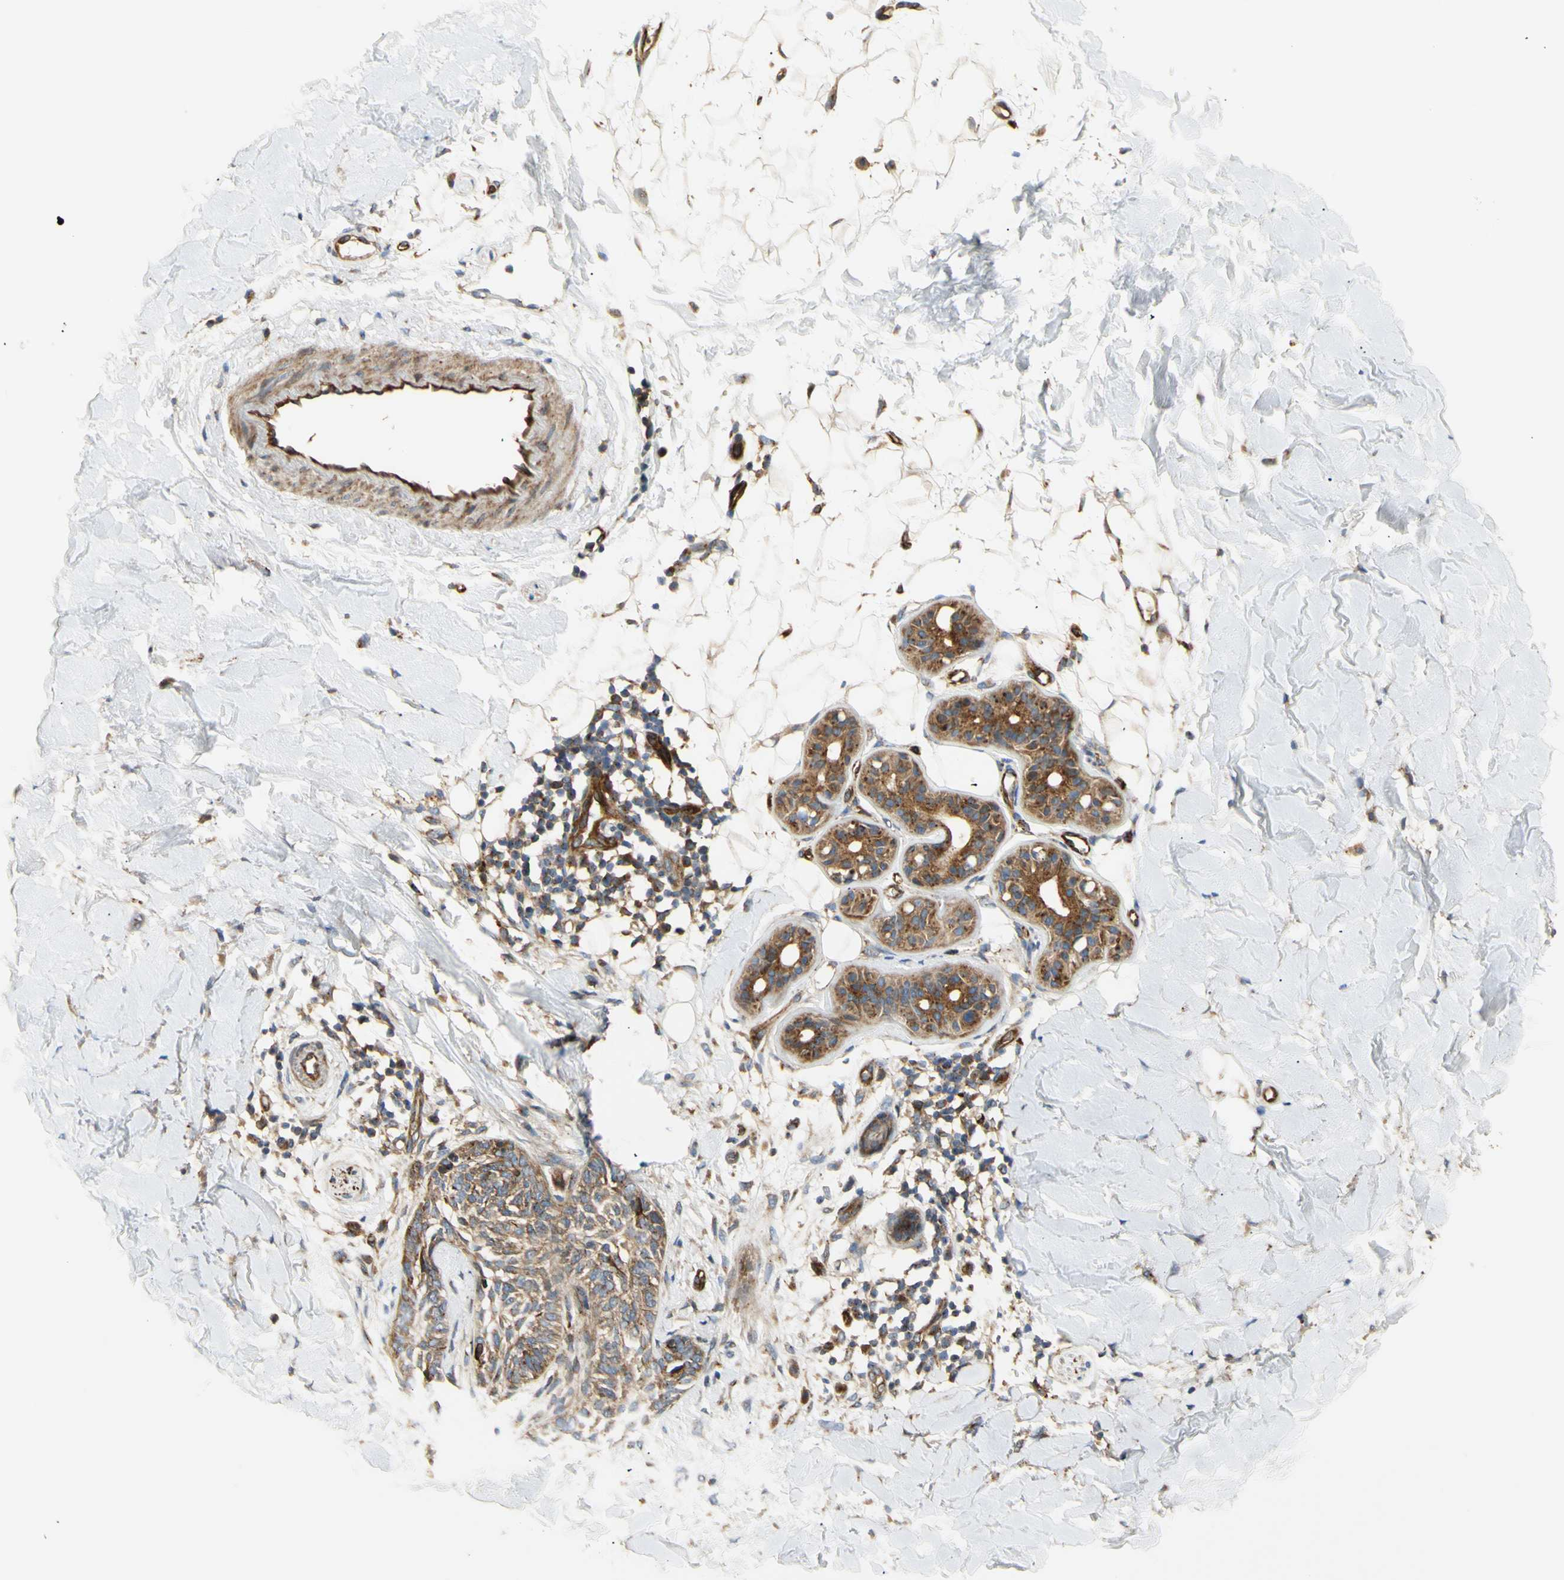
{"staining": {"intensity": "weak", "quantity": ">75%", "location": "cytoplasmic/membranous"}, "tissue": "skin cancer", "cell_type": "Tumor cells", "image_type": "cancer", "snomed": [{"axis": "morphology", "description": "Basal cell carcinoma"}, {"axis": "topography", "description": "Skin"}], "caption": "A photomicrograph of human skin cancer (basal cell carcinoma) stained for a protein shows weak cytoplasmic/membranous brown staining in tumor cells. (DAB = brown stain, brightfield microscopy at high magnification).", "gene": "TUBG2", "patient": {"sex": "female", "age": 58}}